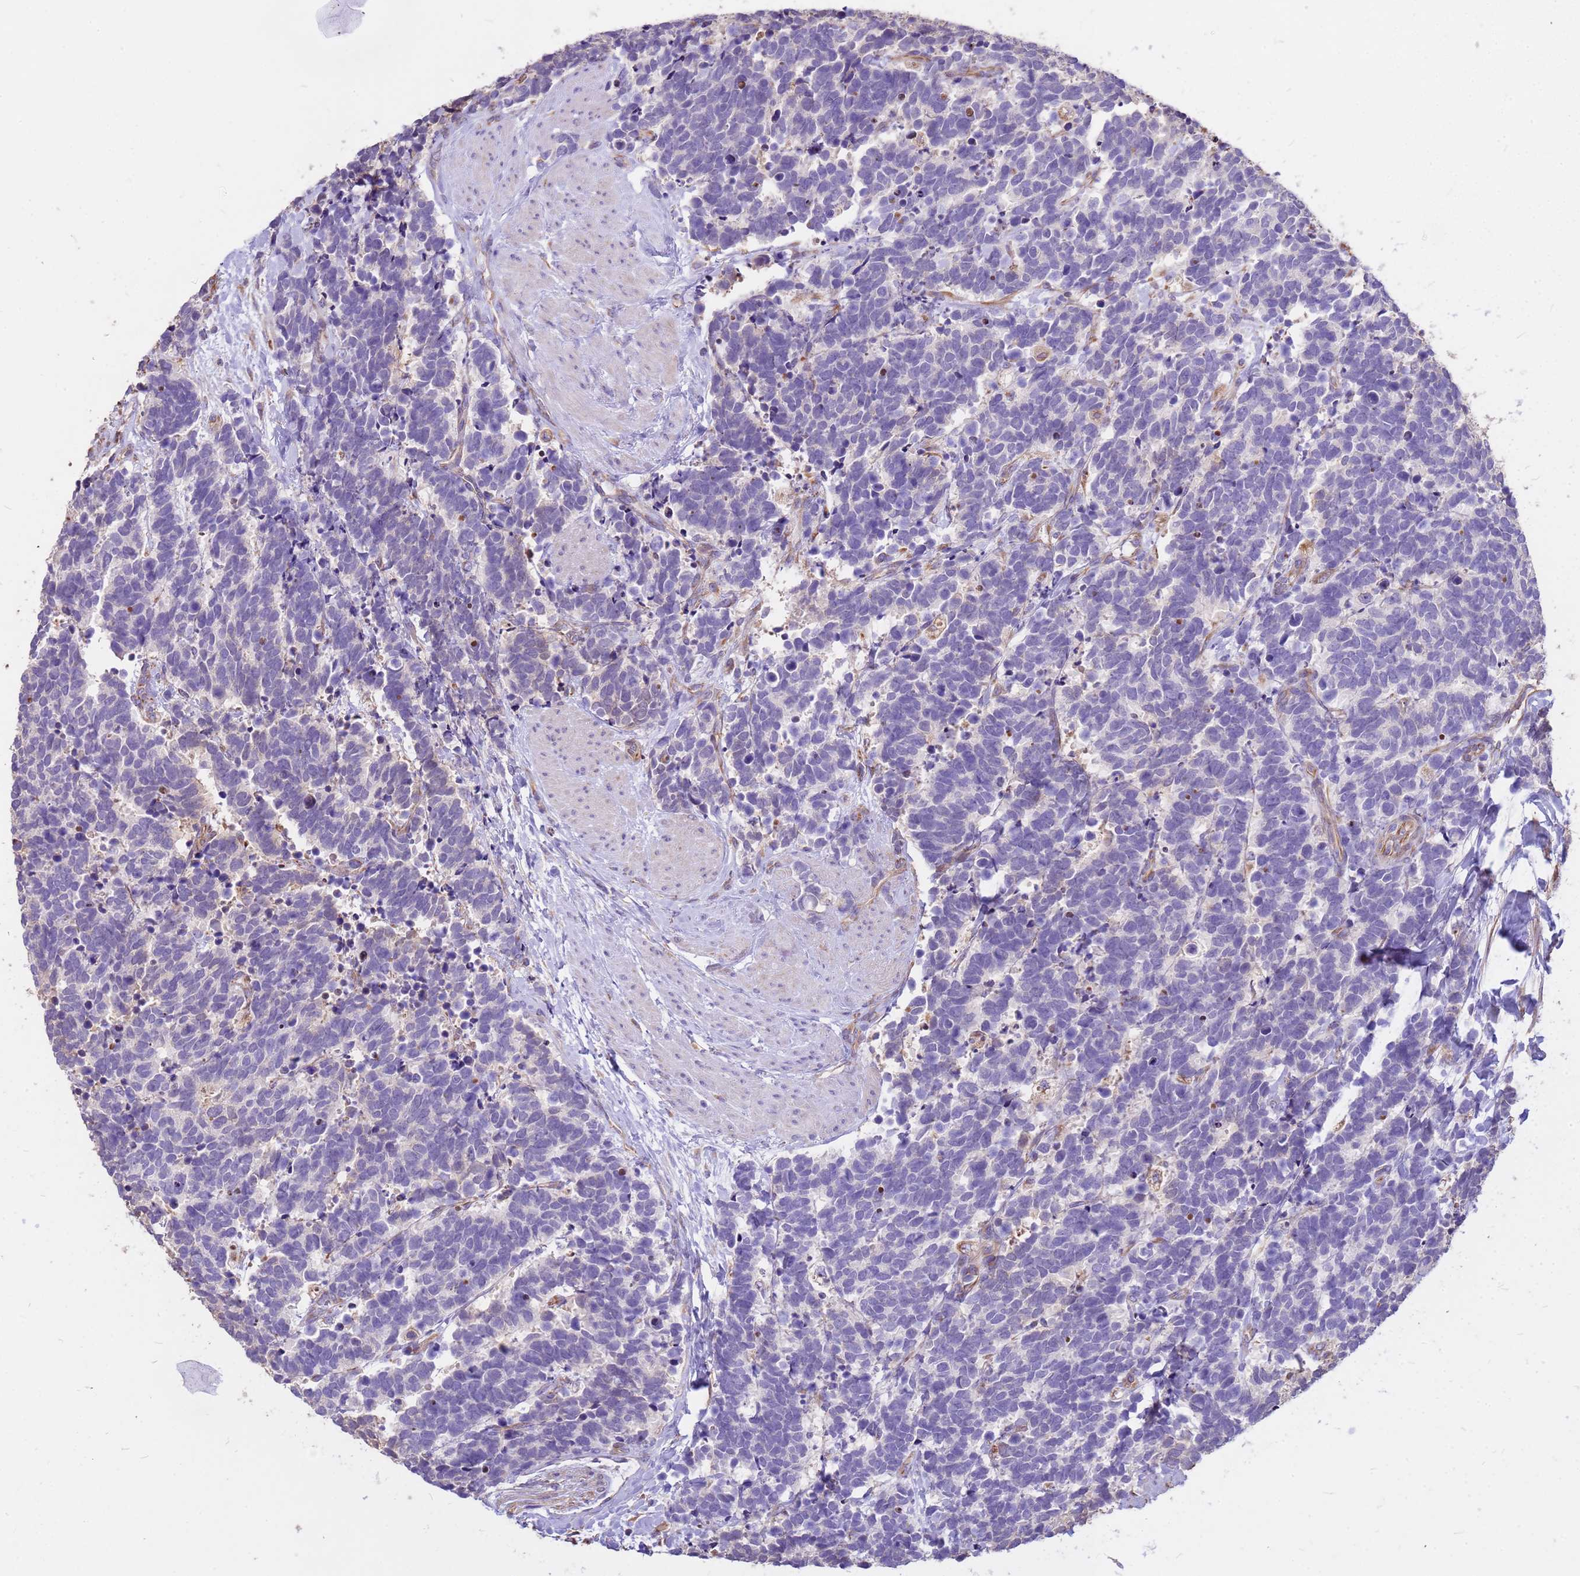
{"staining": {"intensity": "negative", "quantity": "none", "location": "none"}, "tissue": "carcinoid", "cell_type": "Tumor cells", "image_type": "cancer", "snomed": [{"axis": "morphology", "description": "Carcinoma, NOS"}, {"axis": "morphology", "description": "Carcinoid, malignant, NOS"}, {"axis": "topography", "description": "Prostate"}], "caption": "Human carcinoid stained for a protein using immunohistochemistry displays no expression in tumor cells.", "gene": "TCEAL3", "patient": {"sex": "male", "age": 57}}